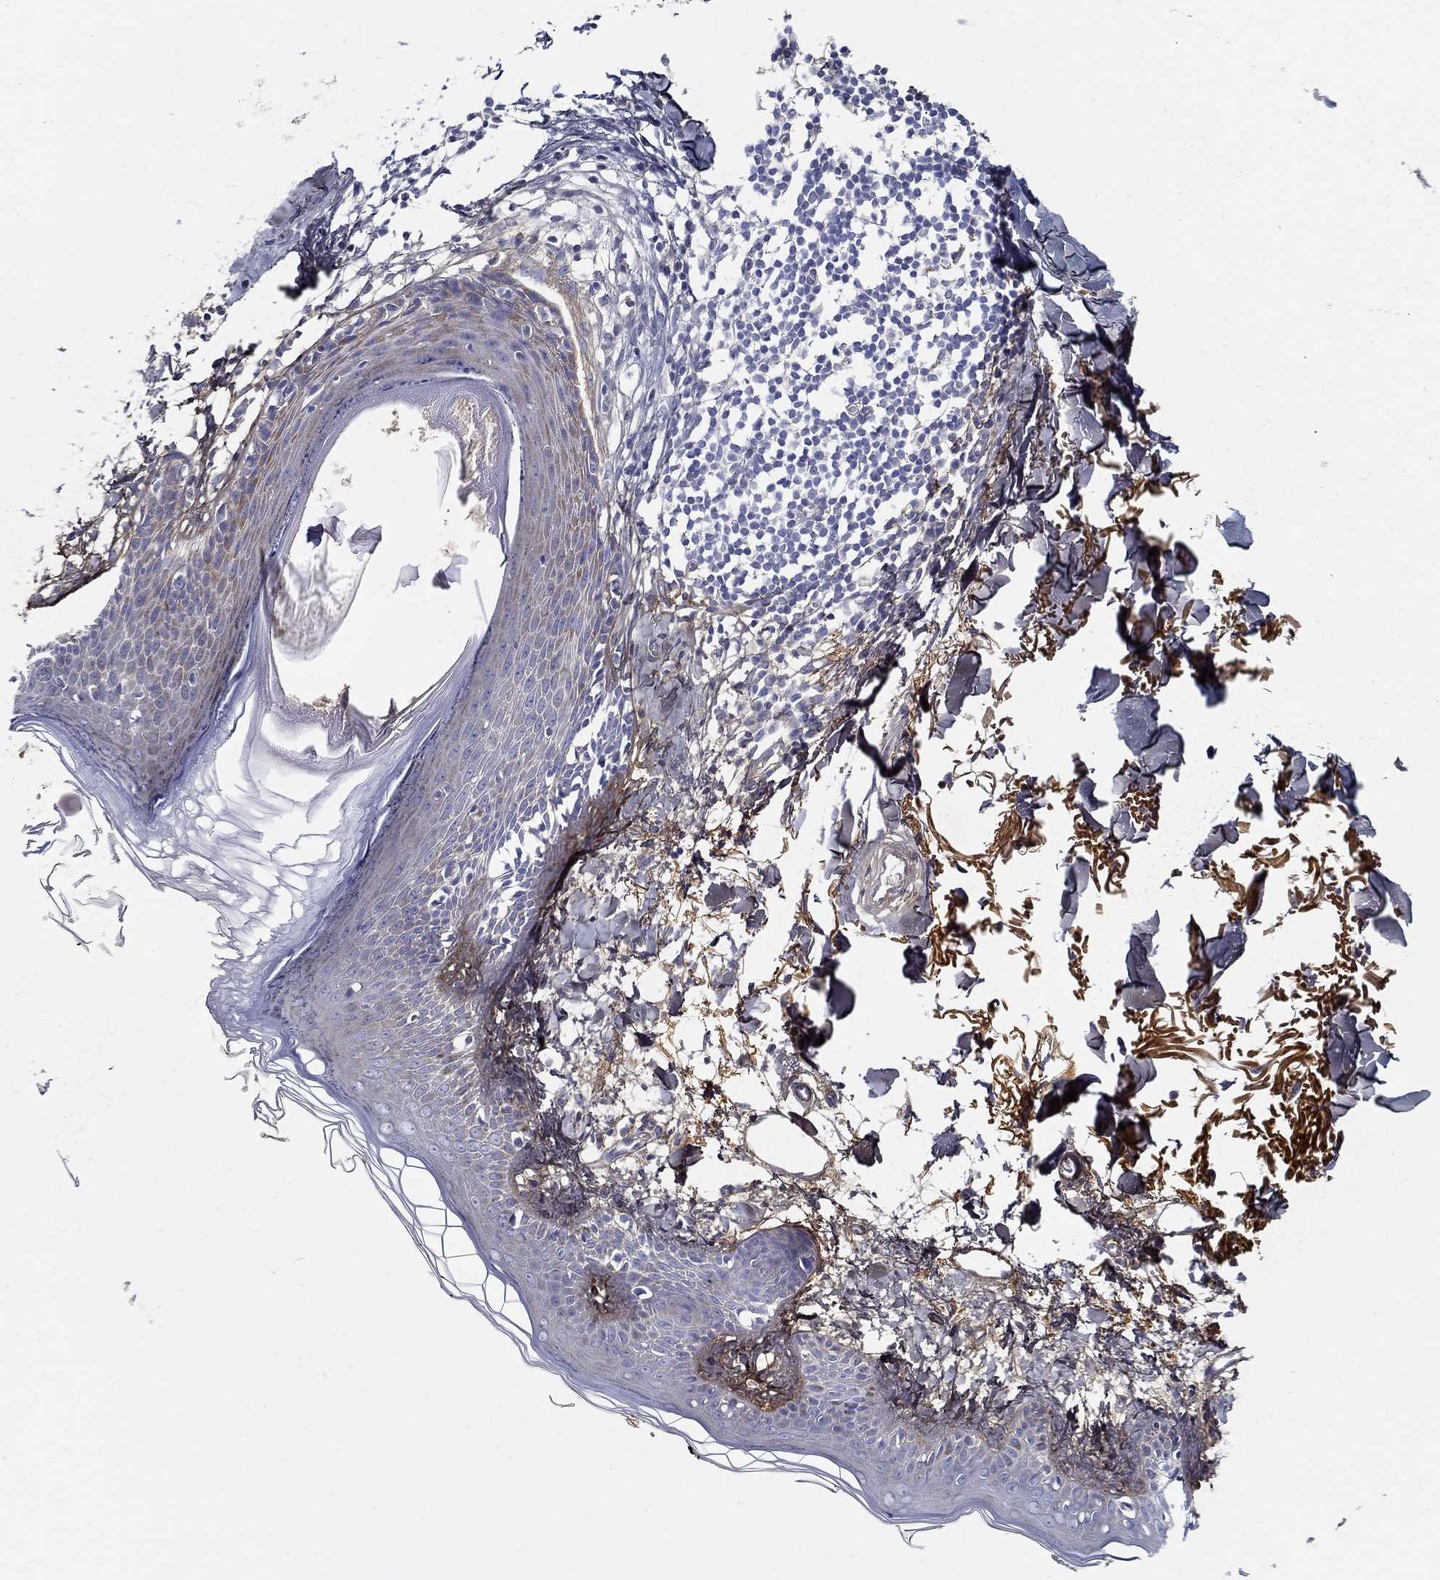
{"staining": {"intensity": "negative", "quantity": "none", "location": "none"}, "tissue": "skin", "cell_type": "Fibroblasts", "image_type": "normal", "snomed": [{"axis": "morphology", "description": "Normal tissue, NOS"}, {"axis": "topography", "description": "Skin"}], "caption": "DAB immunohistochemical staining of normal skin shows no significant expression in fibroblasts.", "gene": "TGFBI", "patient": {"sex": "male", "age": 76}}